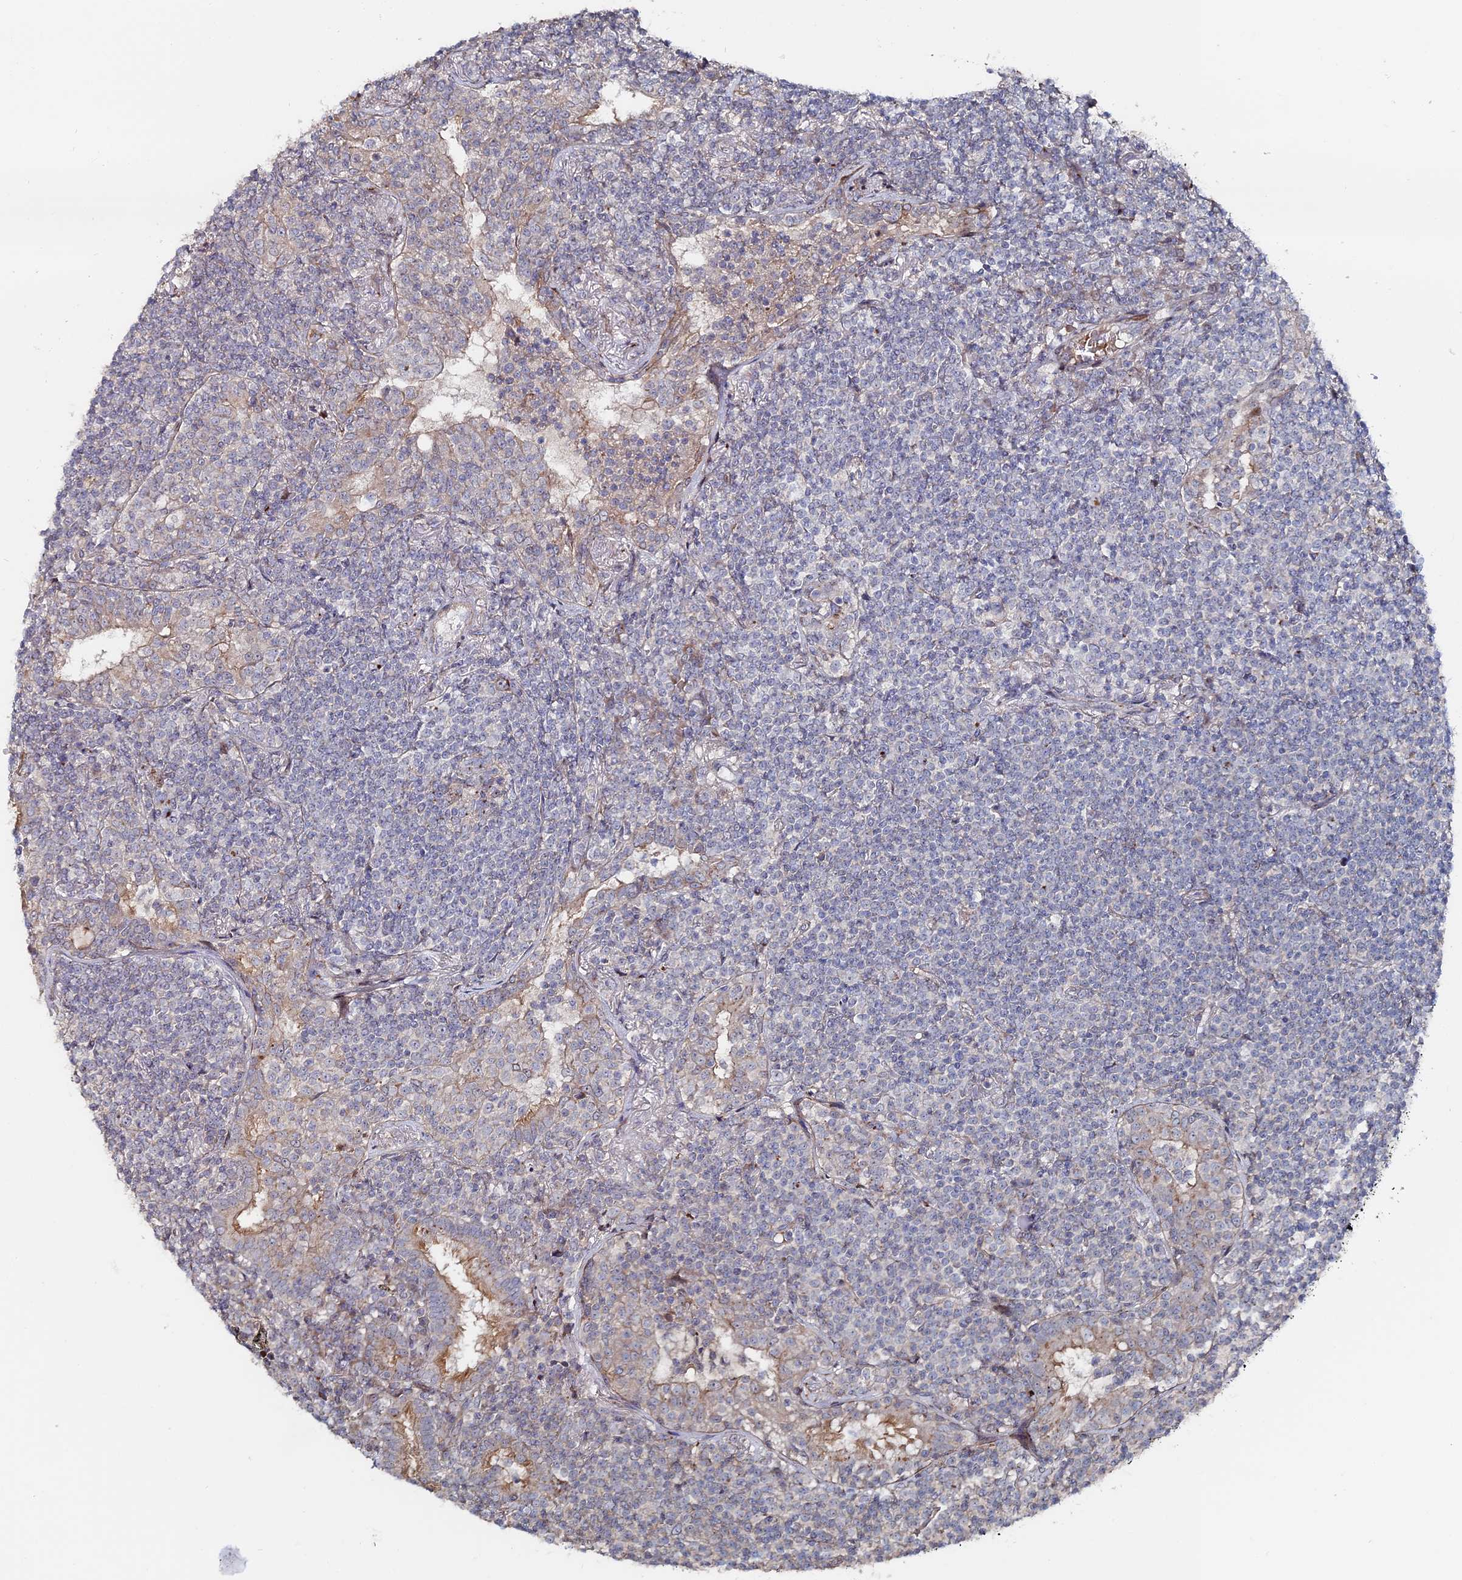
{"staining": {"intensity": "negative", "quantity": "none", "location": "none"}, "tissue": "lymphoma", "cell_type": "Tumor cells", "image_type": "cancer", "snomed": [{"axis": "morphology", "description": "Malignant lymphoma, non-Hodgkin's type, Low grade"}, {"axis": "topography", "description": "Lung"}], "caption": "DAB immunohistochemical staining of lymphoma demonstrates no significant positivity in tumor cells.", "gene": "SGMS1", "patient": {"sex": "female", "age": 71}}